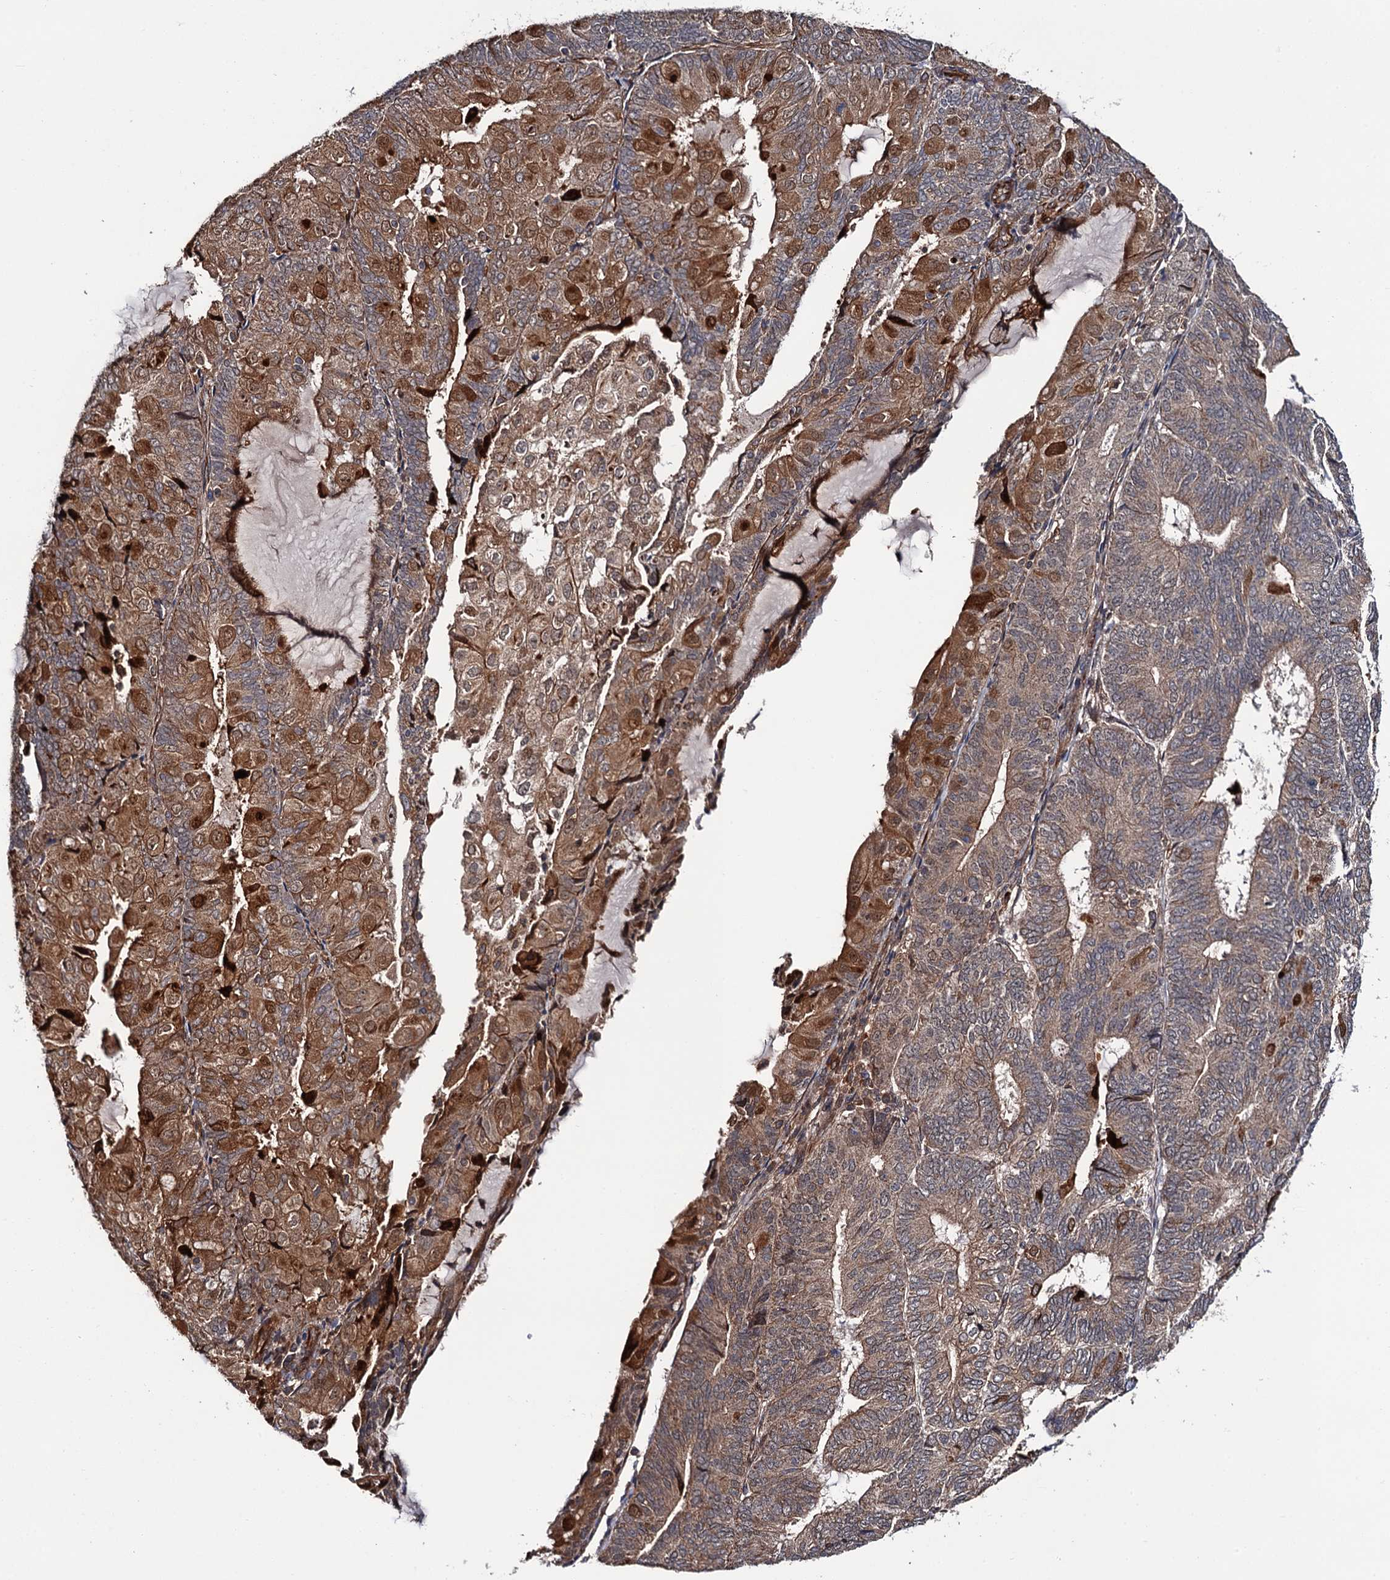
{"staining": {"intensity": "moderate", "quantity": ">75%", "location": "cytoplasmic/membranous"}, "tissue": "endometrial cancer", "cell_type": "Tumor cells", "image_type": "cancer", "snomed": [{"axis": "morphology", "description": "Adenocarcinoma, NOS"}, {"axis": "topography", "description": "Endometrium"}], "caption": "Endometrial adenocarcinoma tissue exhibits moderate cytoplasmic/membranous expression in approximately >75% of tumor cells (IHC, brightfield microscopy, high magnification).", "gene": "FSIP1", "patient": {"sex": "female", "age": 81}}